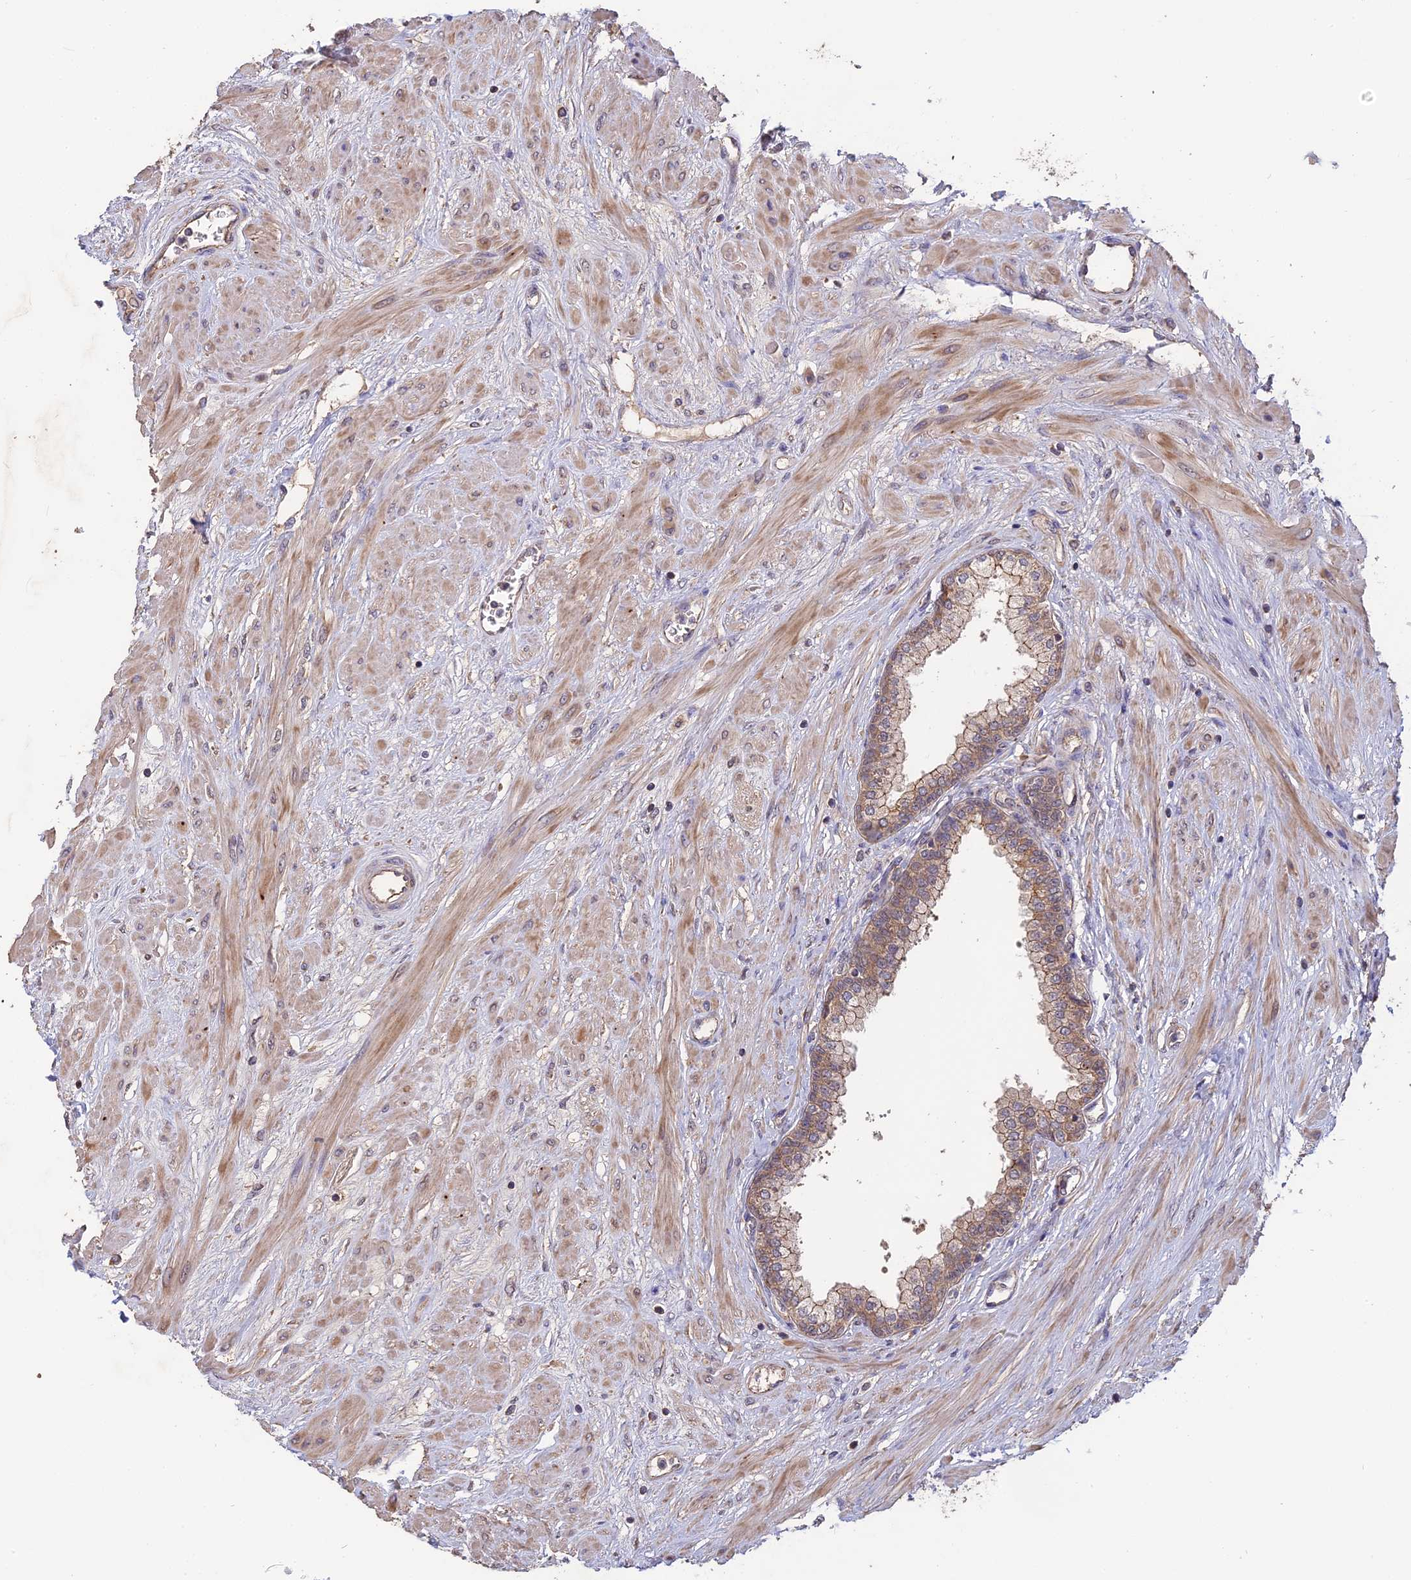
{"staining": {"intensity": "moderate", "quantity": "25%-75%", "location": "cytoplasmic/membranous"}, "tissue": "prostate", "cell_type": "Glandular cells", "image_type": "normal", "snomed": [{"axis": "morphology", "description": "Normal tissue, NOS"}, {"axis": "topography", "description": "Prostate"}], "caption": "IHC micrograph of normal human prostate stained for a protein (brown), which shows medium levels of moderate cytoplasmic/membranous staining in approximately 25%-75% of glandular cells.", "gene": "ARHGAP40", "patient": {"sex": "male", "age": 60}}